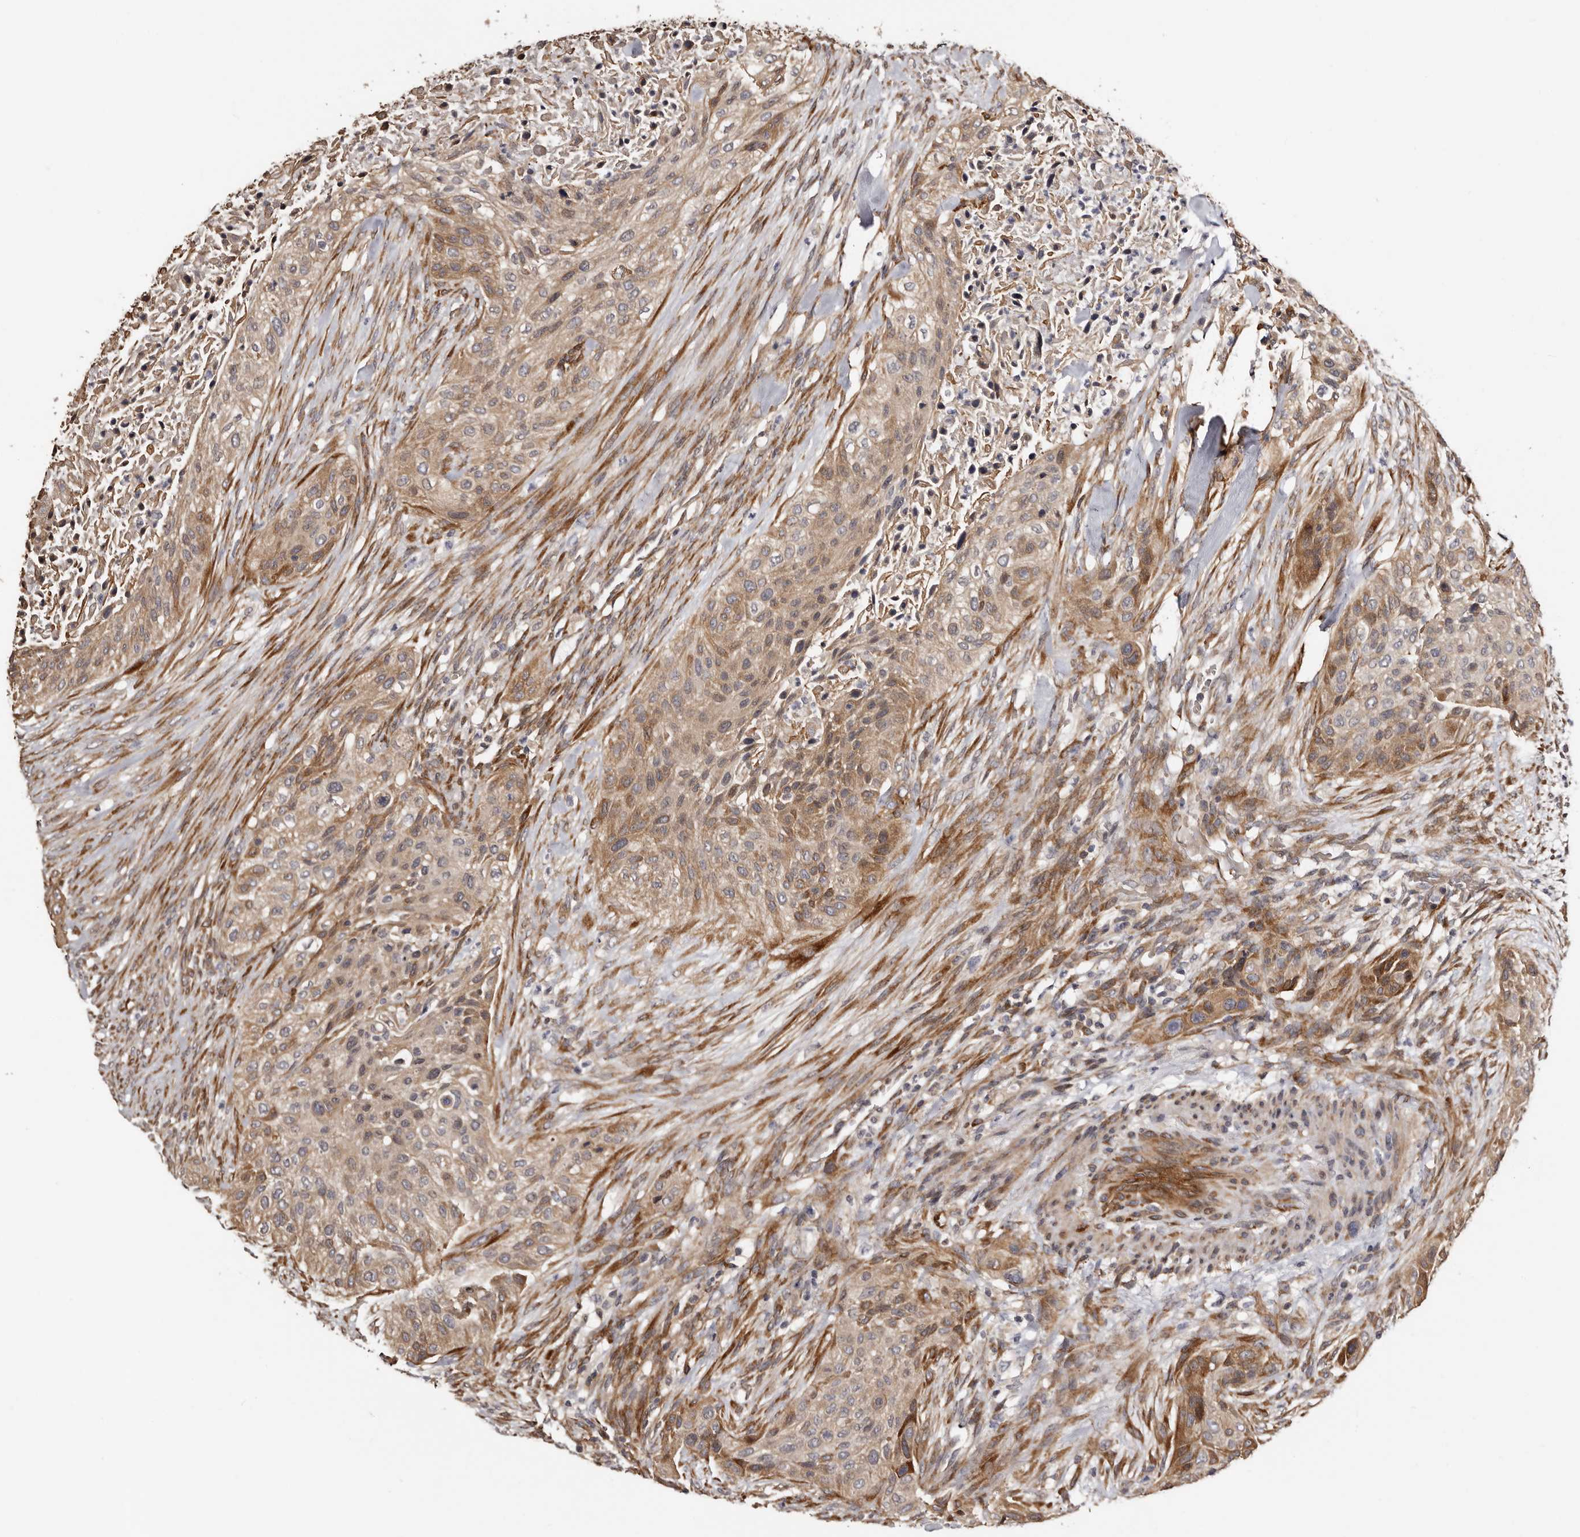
{"staining": {"intensity": "moderate", "quantity": ">75%", "location": "cytoplasmic/membranous"}, "tissue": "urothelial cancer", "cell_type": "Tumor cells", "image_type": "cancer", "snomed": [{"axis": "morphology", "description": "Urothelial carcinoma, High grade"}, {"axis": "topography", "description": "Urinary bladder"}], "caption": "A brown stain highlights moderate cytoplasmic/membranous positivity of a protein in urothelial carcinoma (high-grade) tumor cells.", "gene": "TBC1D22B", "patient": {"sex": "male", "age": 35}}